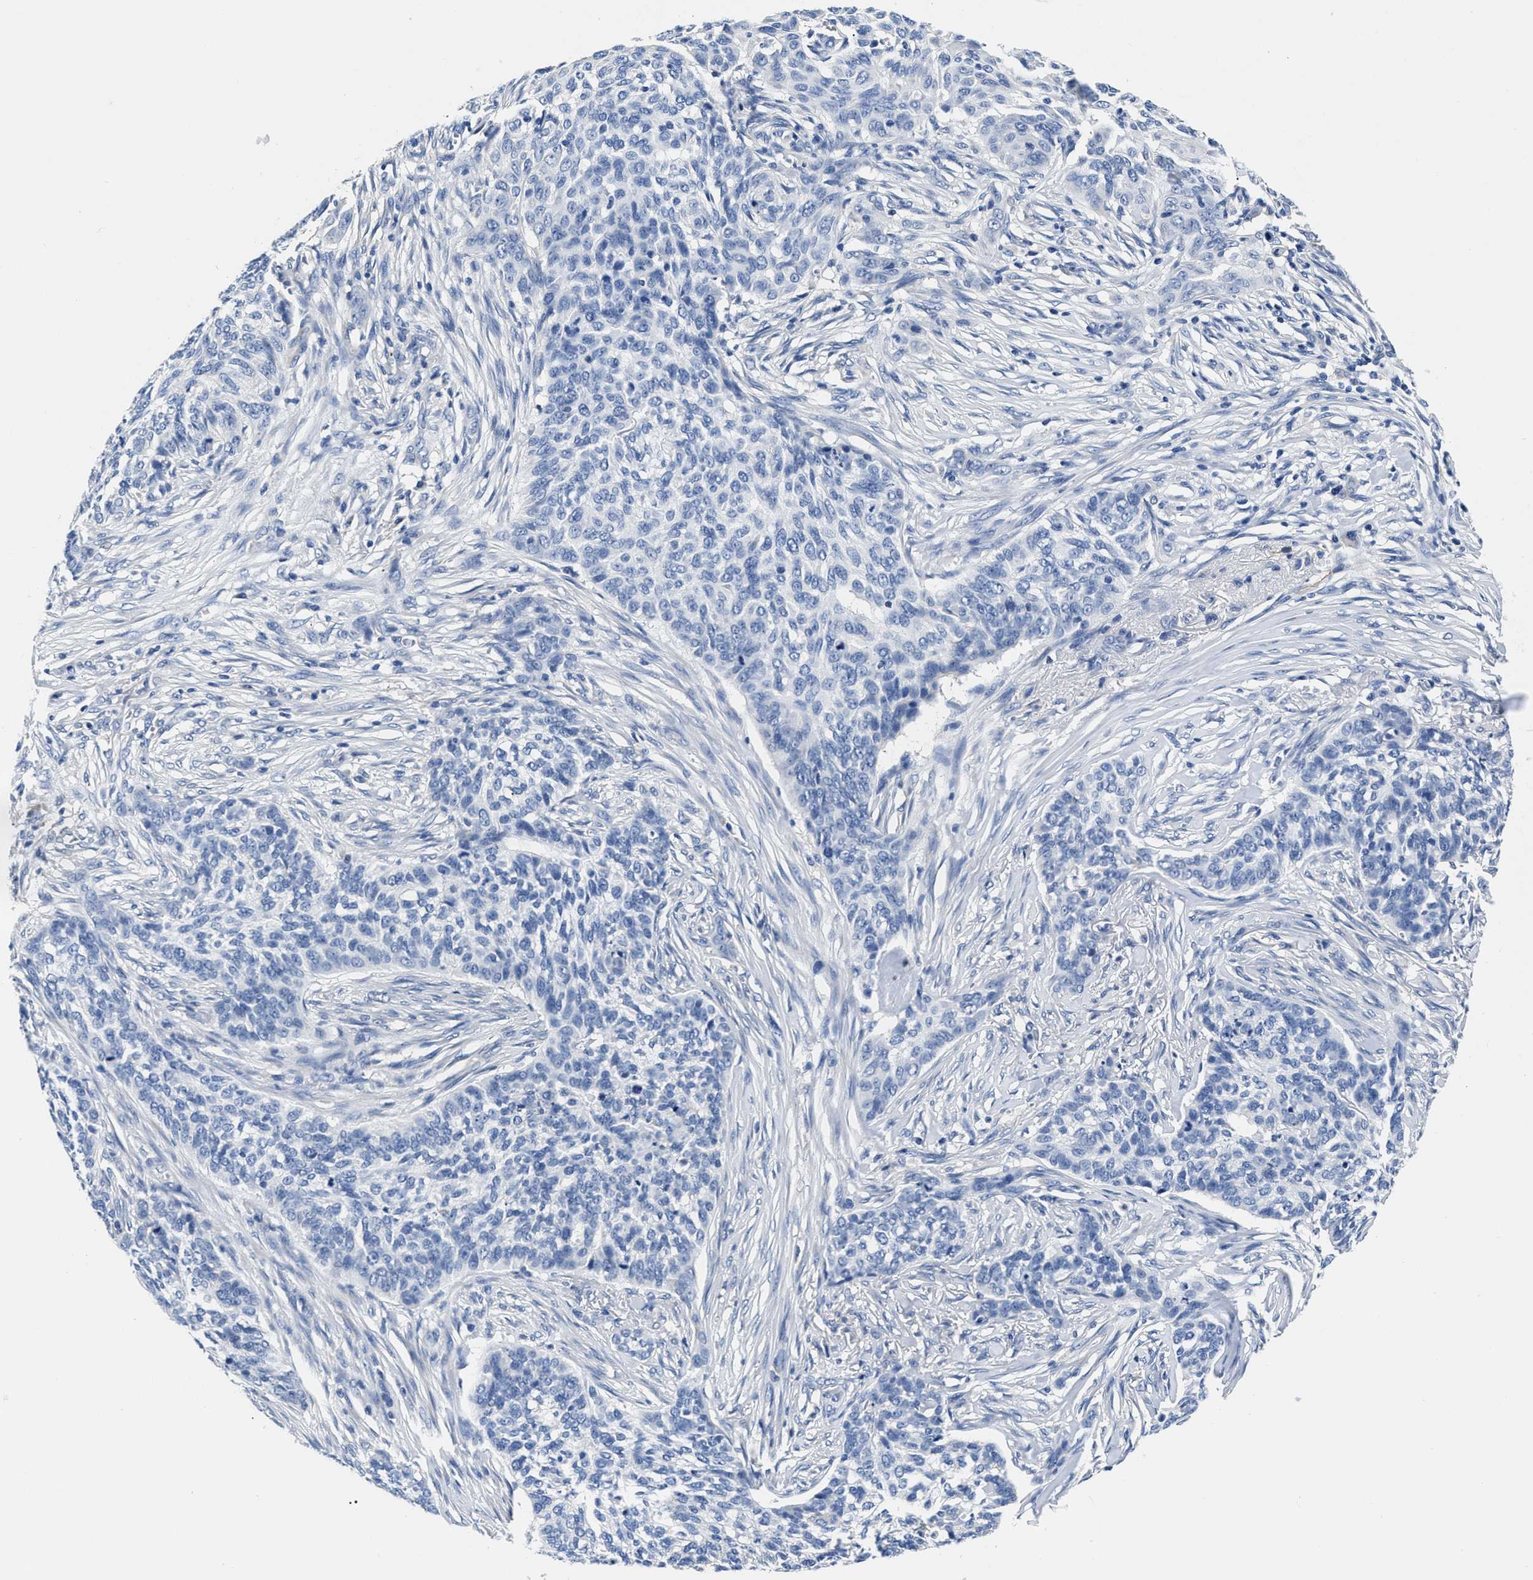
{"staining": {"intensity": "negative", "quantity": "none", "location": "none"}, "tissue": "skin cancer", "cell_type": "Tumor cells", "image_type": "cancer", "snomed": [{"axis": "morphology", "description": "Basal cell carcinoma"}, {"axis": "topography", "description": "Skin"}], "caption": "An immunohistochemistry image of skin cancer (basal cell carcinoma) is shown. There is no staining in tumor cells of skin cancer (basal cell carcinoma).", "gene": "SLC35F1", "patient": {"sex": "male", "age": 85}}